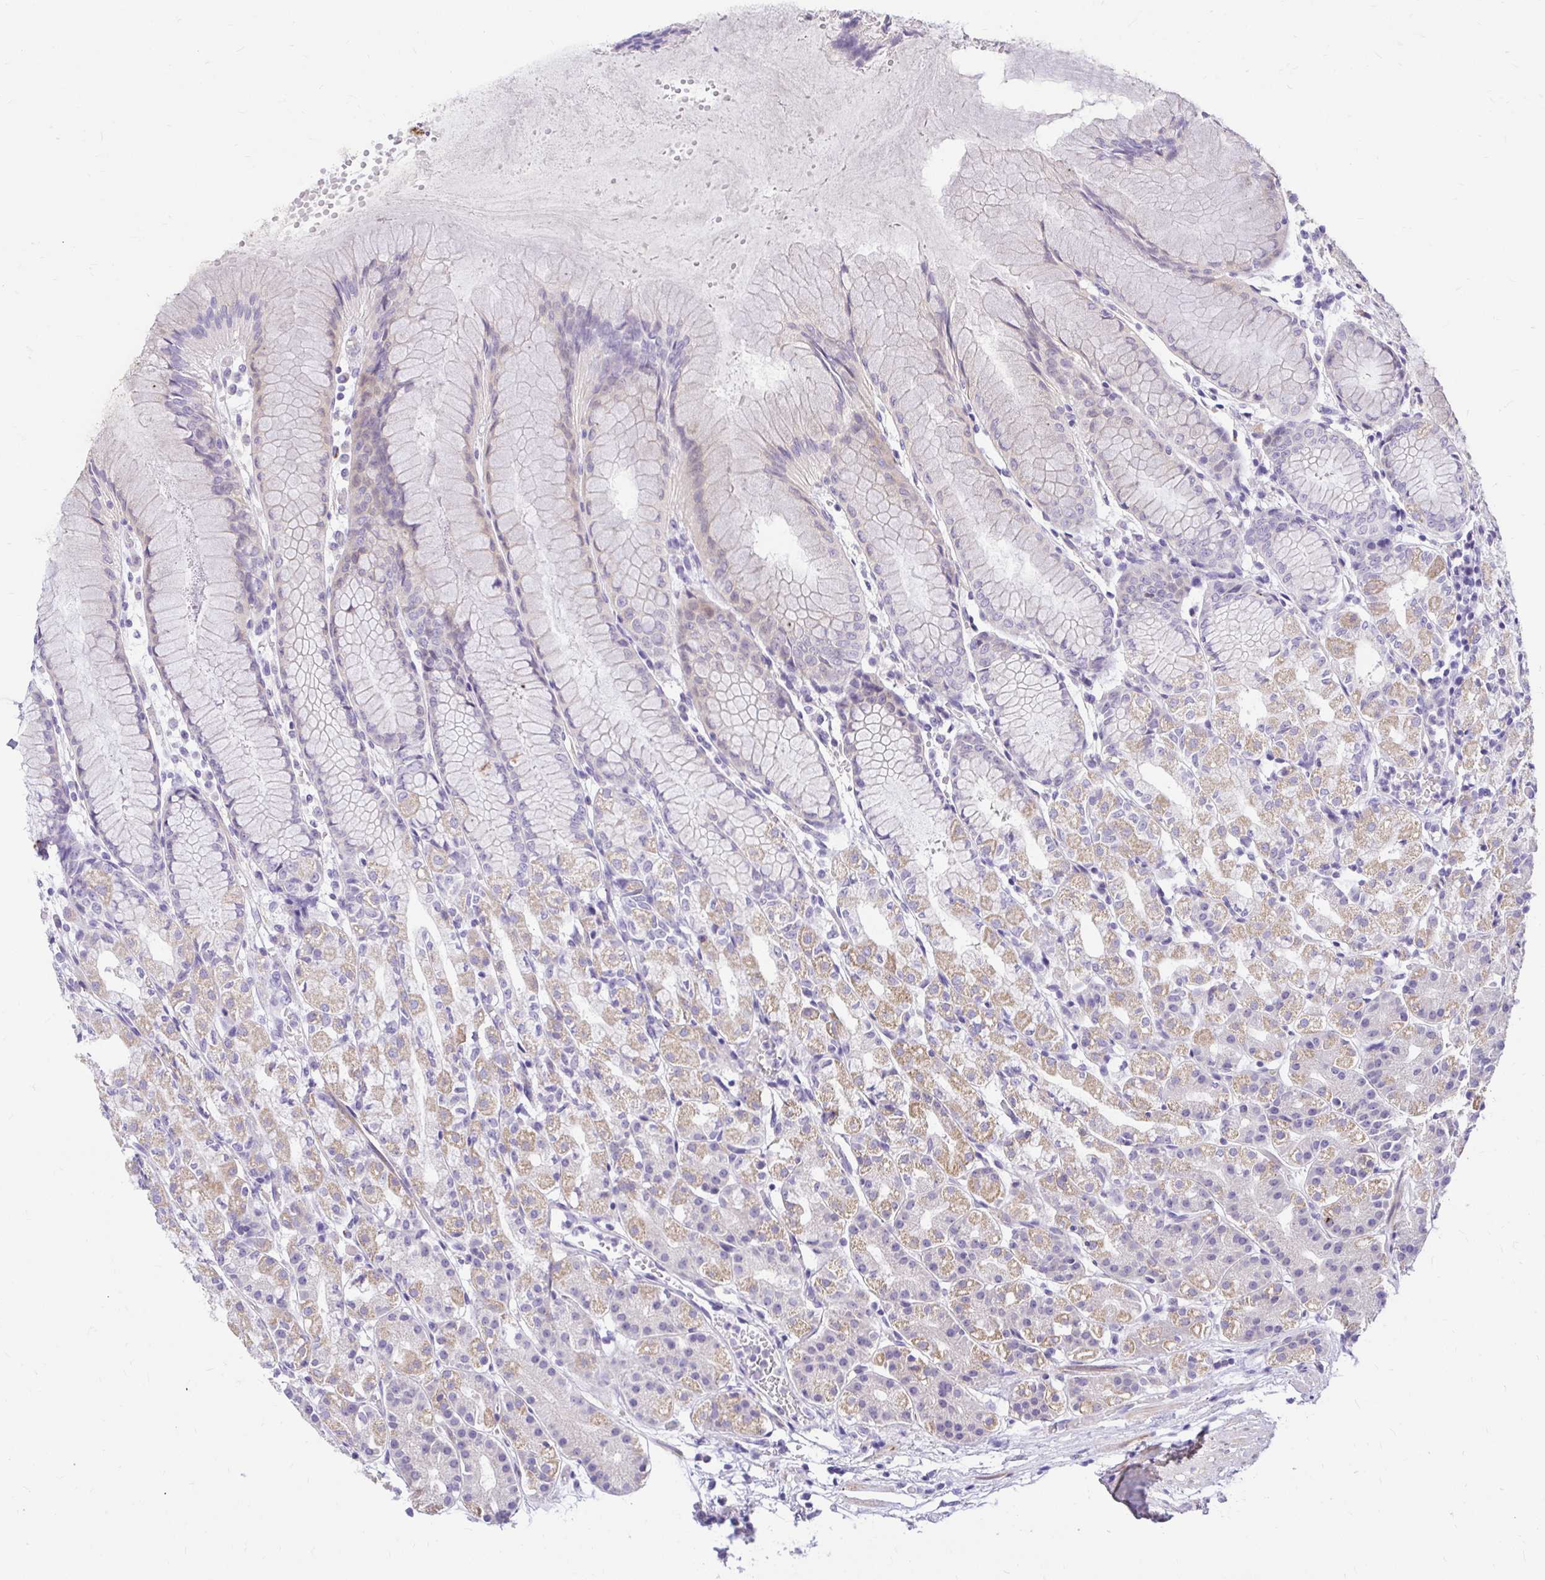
{"staining": {"intensity": "weak", "quantity": "25%-75%", "location": "cytoplasmic/membranous"}, "tissue": "stomach", "cell_type": "Glandular cells", "image_type": "normal", "snomed": [{"axis": "morphology", "description": "Normal tissue, NOS"}, {"axis": "topography", "description": "Stomach"}], "caption": "Weak cytoplasmic/membranous protein staining is identified in approximately 25%-75% of glandular cells in stomach. The staining was performed using DAB (3,3'-diaminobenzidine) to visualize the protein expression in brown, while the nuclei were stained in blue with hematoxylin (Magnification: 20x).", "gene": "PKN3", "patient": {"sex": "female", "age": 57}}